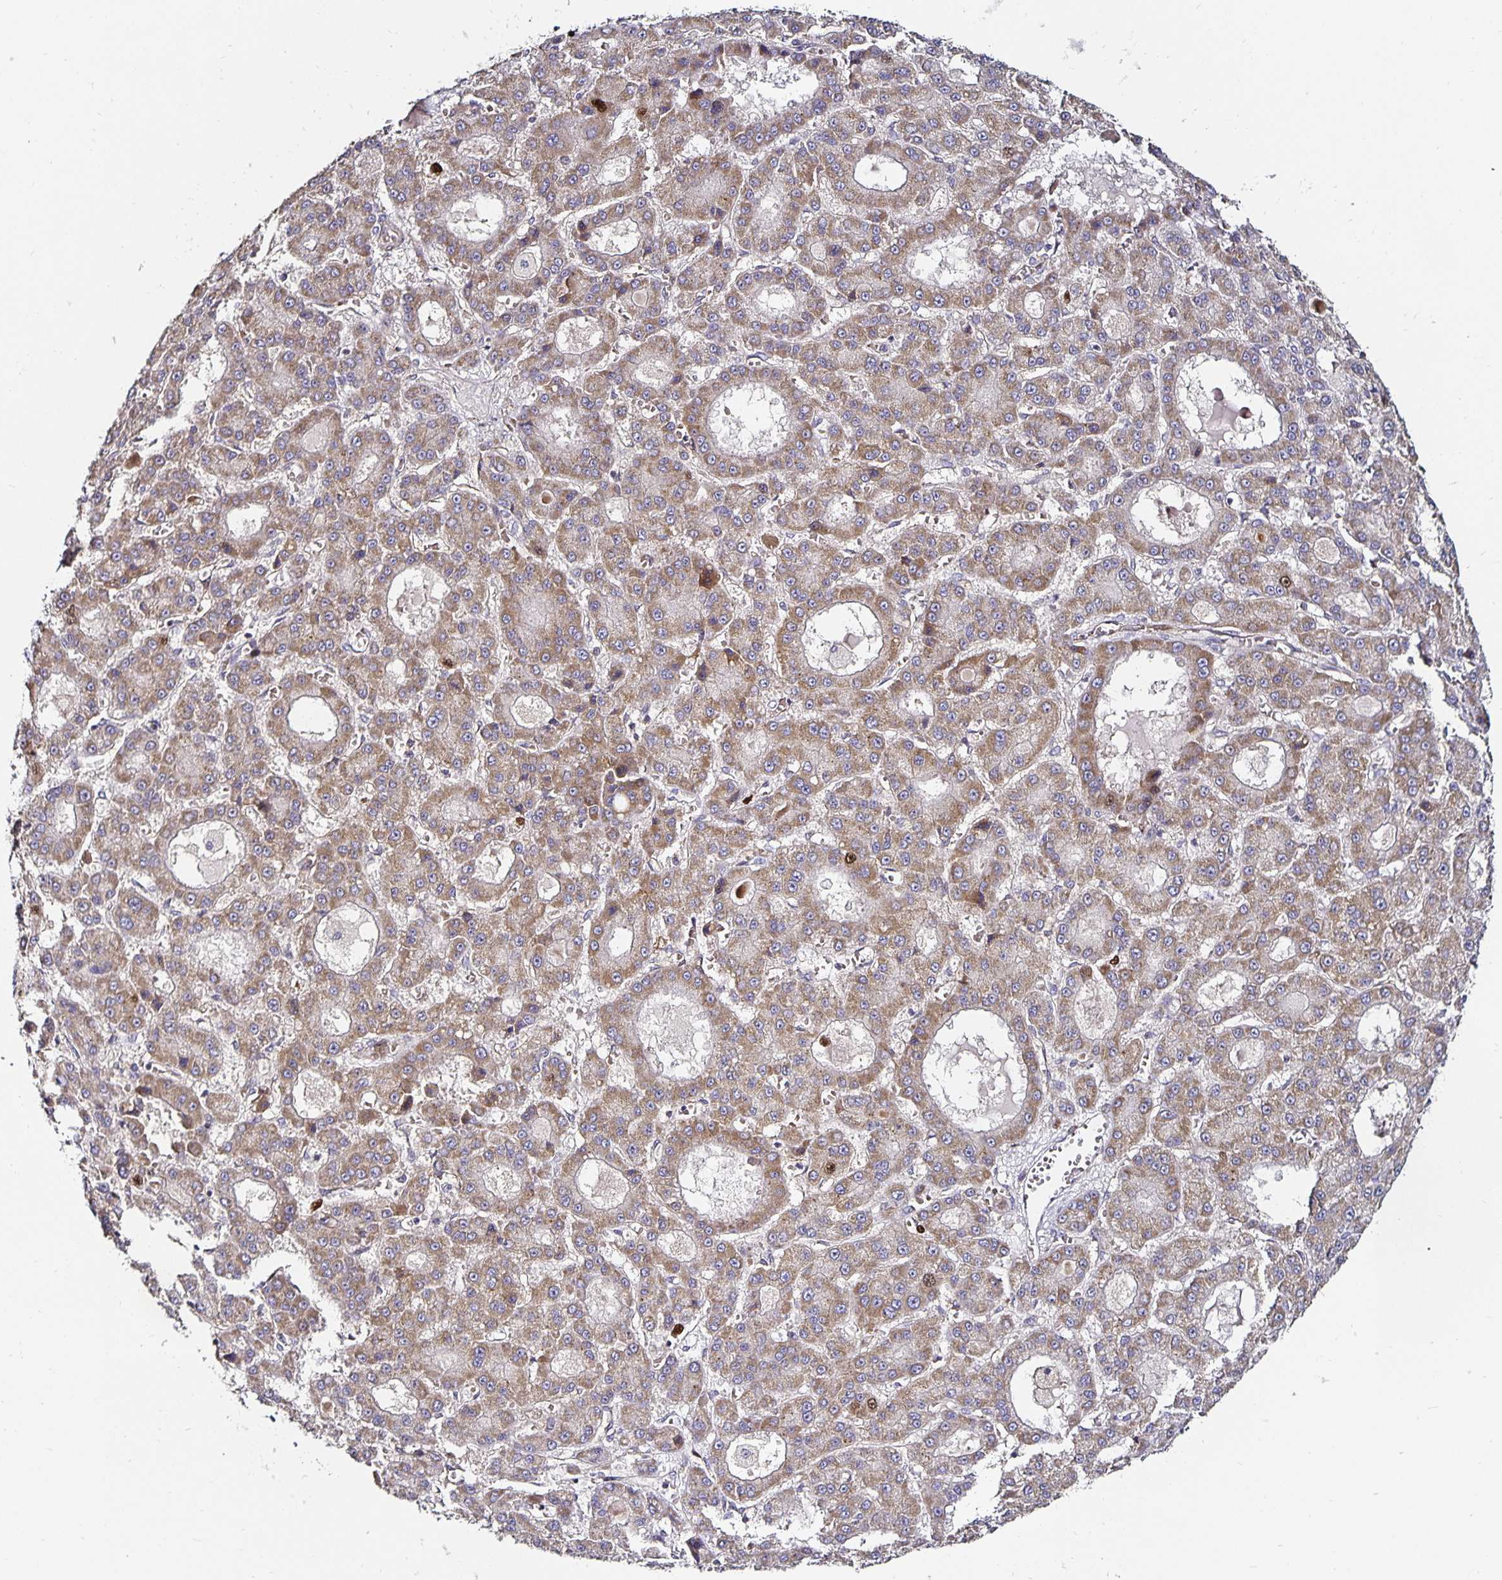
{"staining": {"intensity": "moderate", "quantity": ">75%", "location": "cytoplasmic/membranous"}, "tissue": "liver cancer", "cell_type": "Tumor cells", "image_type": "cancer", "snomed": [{"axis": "morphology", "description": "Carcinoma, Hepatocellular, NOS"}, {"axis": "topography", "description": "Liver"}], "caption": "IHC (DAB (3,3'-diaminobenzidine)) staining of liver hepatocellular carcinoma demonstrates moderate cytoplasmic/membranous protein expression in approximately >75% of tumor cells.", "gene": "ANLN", "patient": {"sex": "male", "age": 70}}